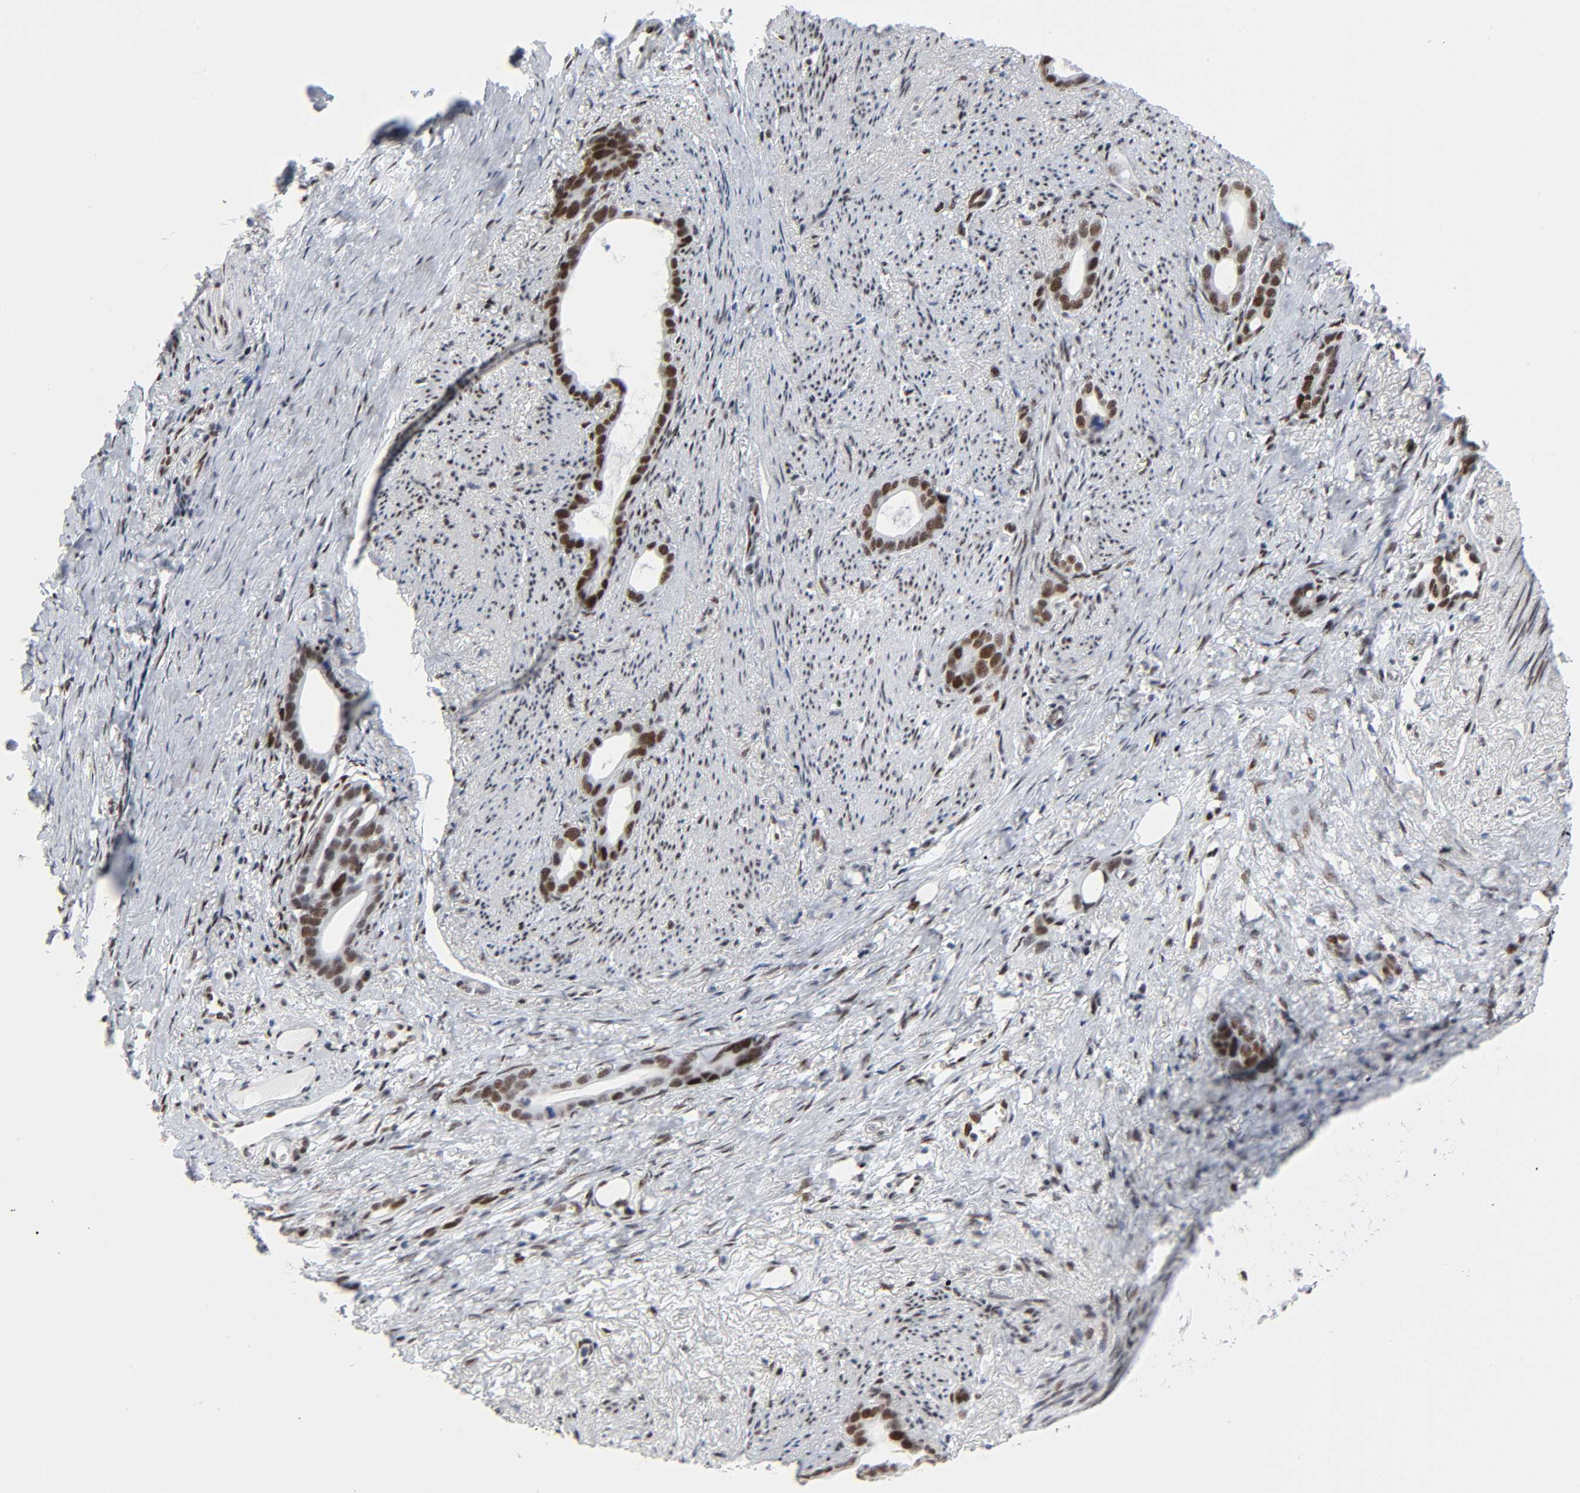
{"staining": {"intensity": "moderate", "quantity": ">75%", "location": "nuclear"}, "tissue": "stomach cancer", "cell_type": "Tumor cells", "image_type": "cancer", "snomed": [{"axis": "morphology", "description": "Adenocarcinoma, NOS"}, {"axis": "topography", "description": "Stomach"}], "caption": "Immunohistochemical staining of human adenocarcinoma (stomach) shows medium levels of moderate nuclear positivity in about >75% of tumor cells.", "gene": "HSF1", "patient": {"sex": "female", "age": 75}}